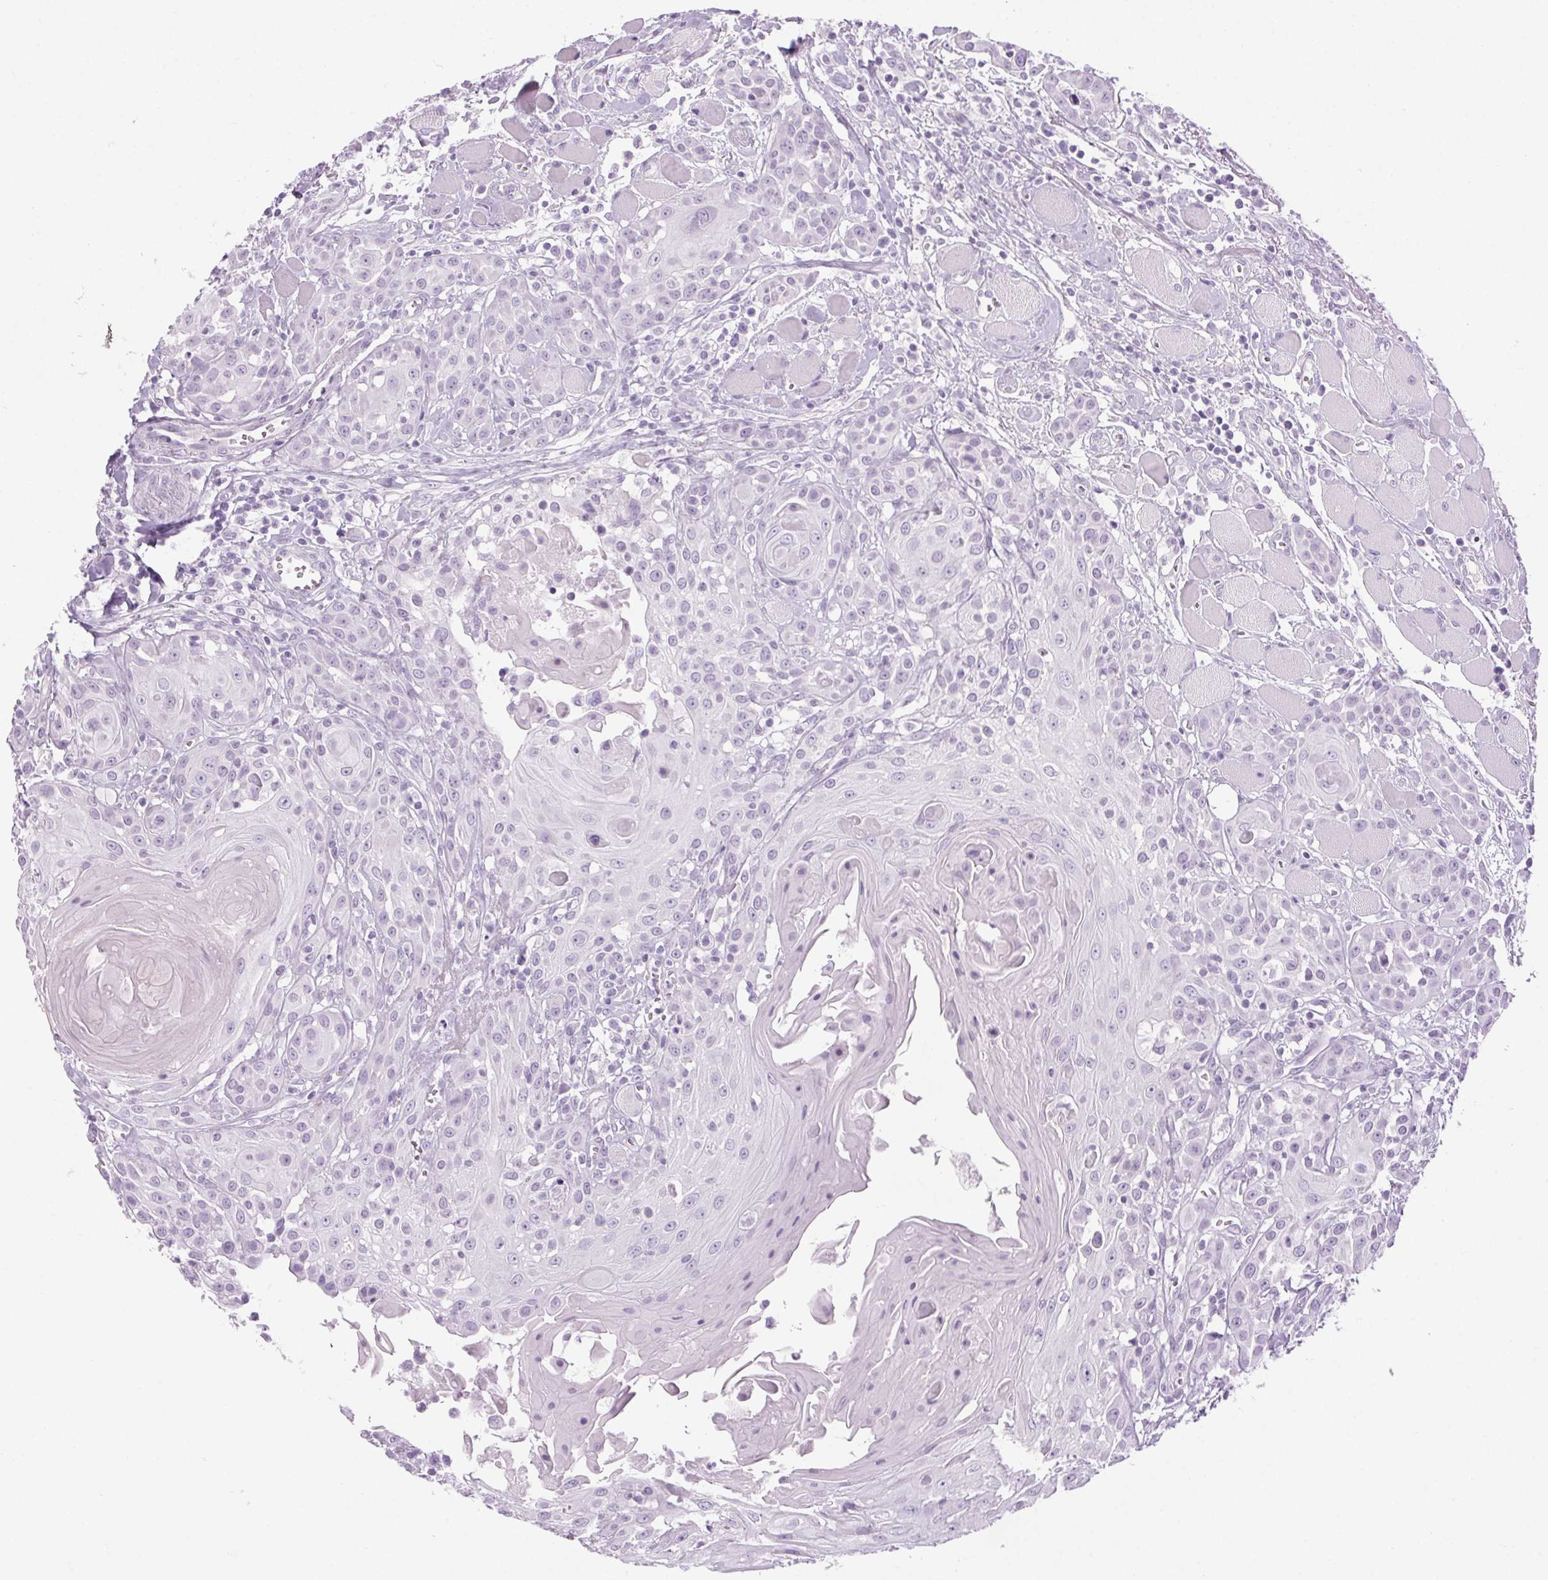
{"staining": {"intensity": "negative", "quantity": "none", "location": "none"}, "tissue": "head and neck cancer", "cell_type": "Tumor cells", "image_type": "cancer", "snomed": [{"axis": "morphology", "description": "Squamous cell carcinoma, NOS"}, {"axis": "topography", "description": "Head-Neck"}], "caption": "Immunohistochemistry (IHC) image of human head and neck cancer (squamous cell carcinoma) stained for a protein (brown), which shows no expression in tumor cells. (DAB (3,3'-diaminobenzidine) immunohistochemistry, high magnification).", "gene": "LRP2", "patient": {"sex": "female", "age": 80}}